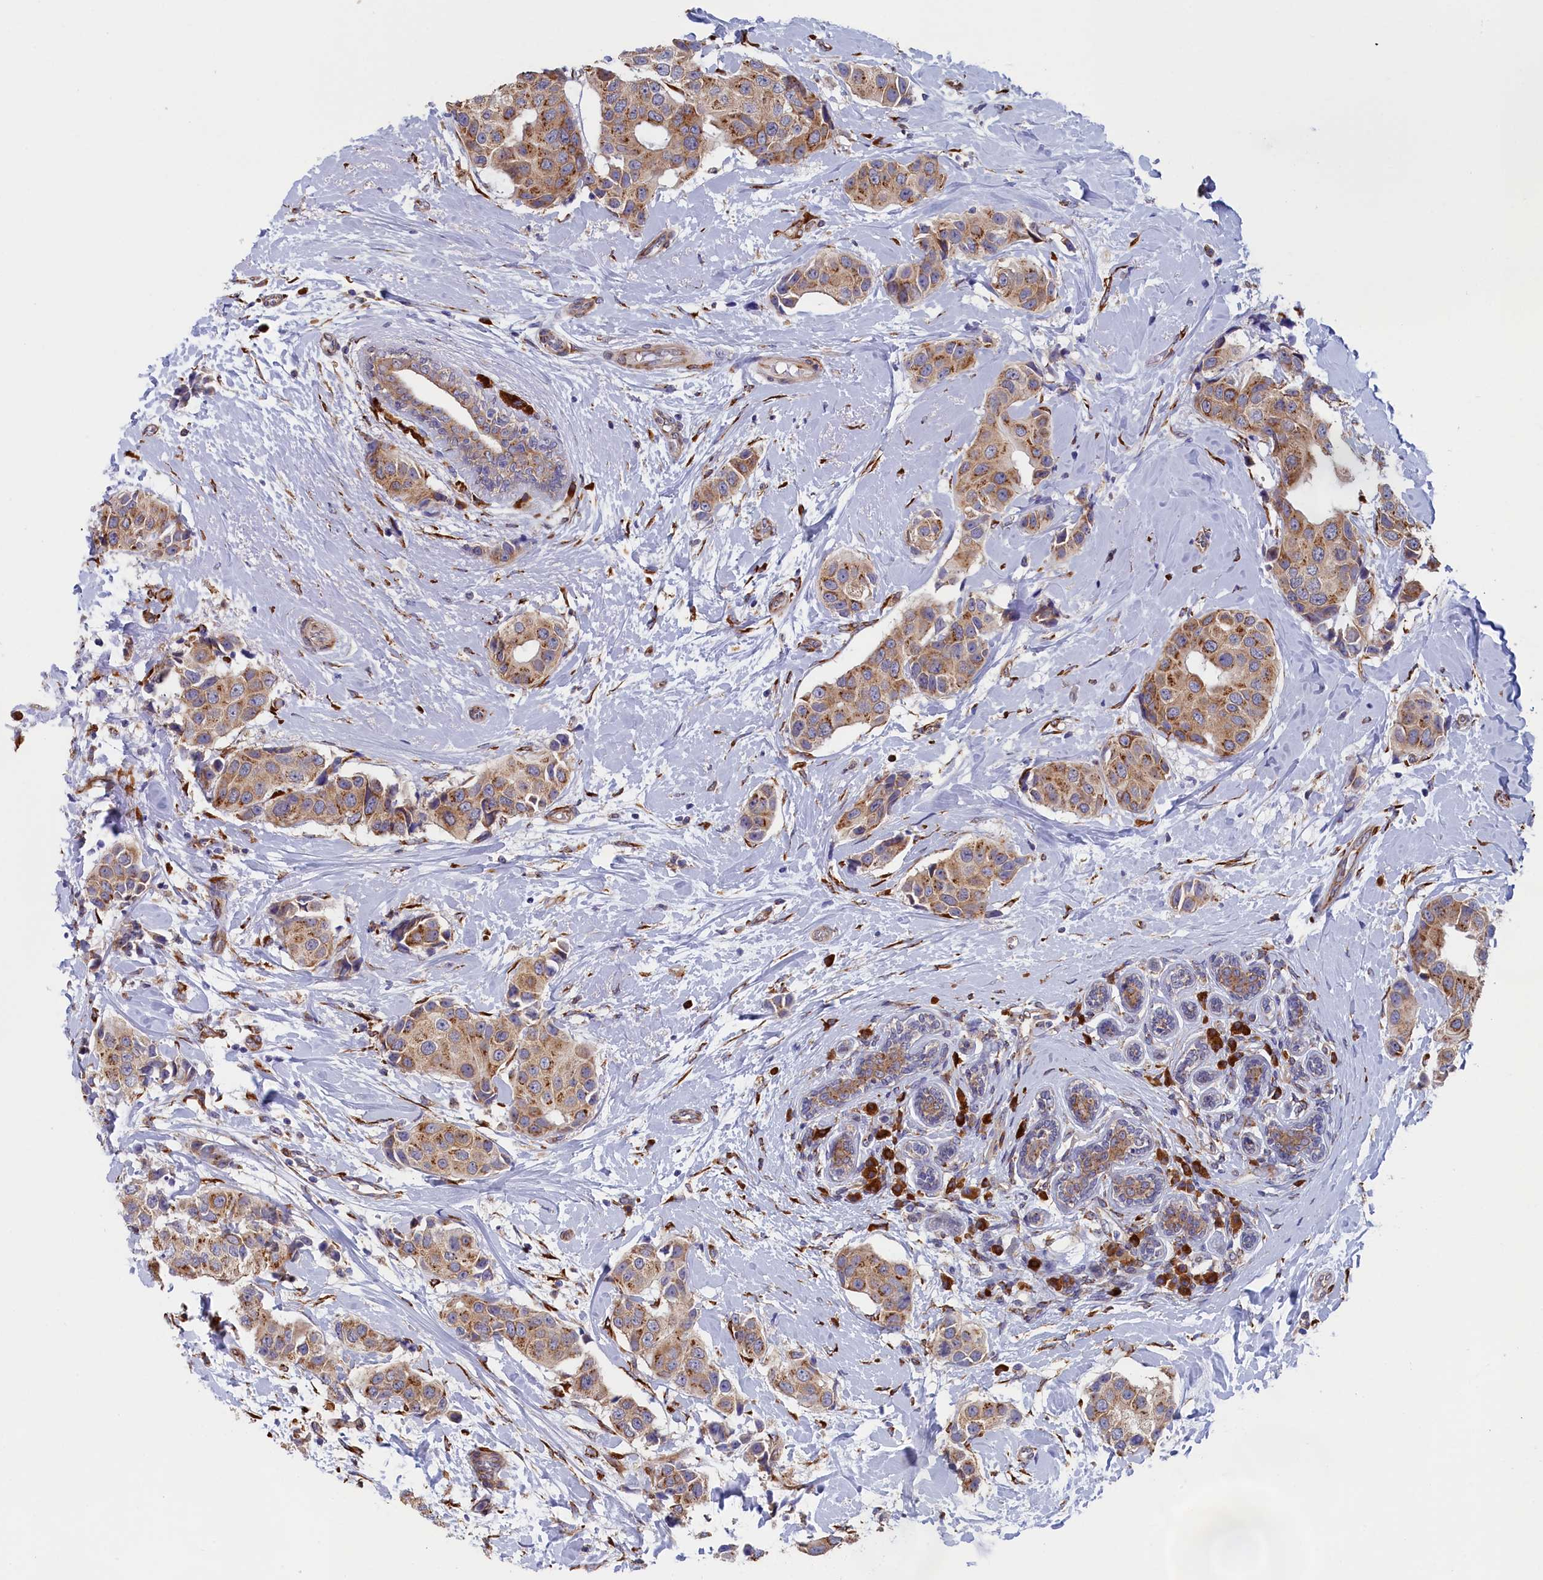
{"staining": {"intensity": "moderate", "quantity": ">75%", "location": "cytoplasmic/membranous"}, "tissue": "breast cancer", "cell_type": "Tumor cells", "image_type": "cancer", "snomed": [{"axis": "morphology", "description": "Normal tissue, NOS"}, {"axis": "morphology", "description": "Duct carcinoma"}, {"axis": "topography", "description": "Breast"}], "caption": "Tumor cells demonstrate medium levels of moderate cytoplasmic/membranous staining in about >75% of cells in breast cancer.", "gene": "CCDC68", "patient": {"sex": "female", "age": 39}}